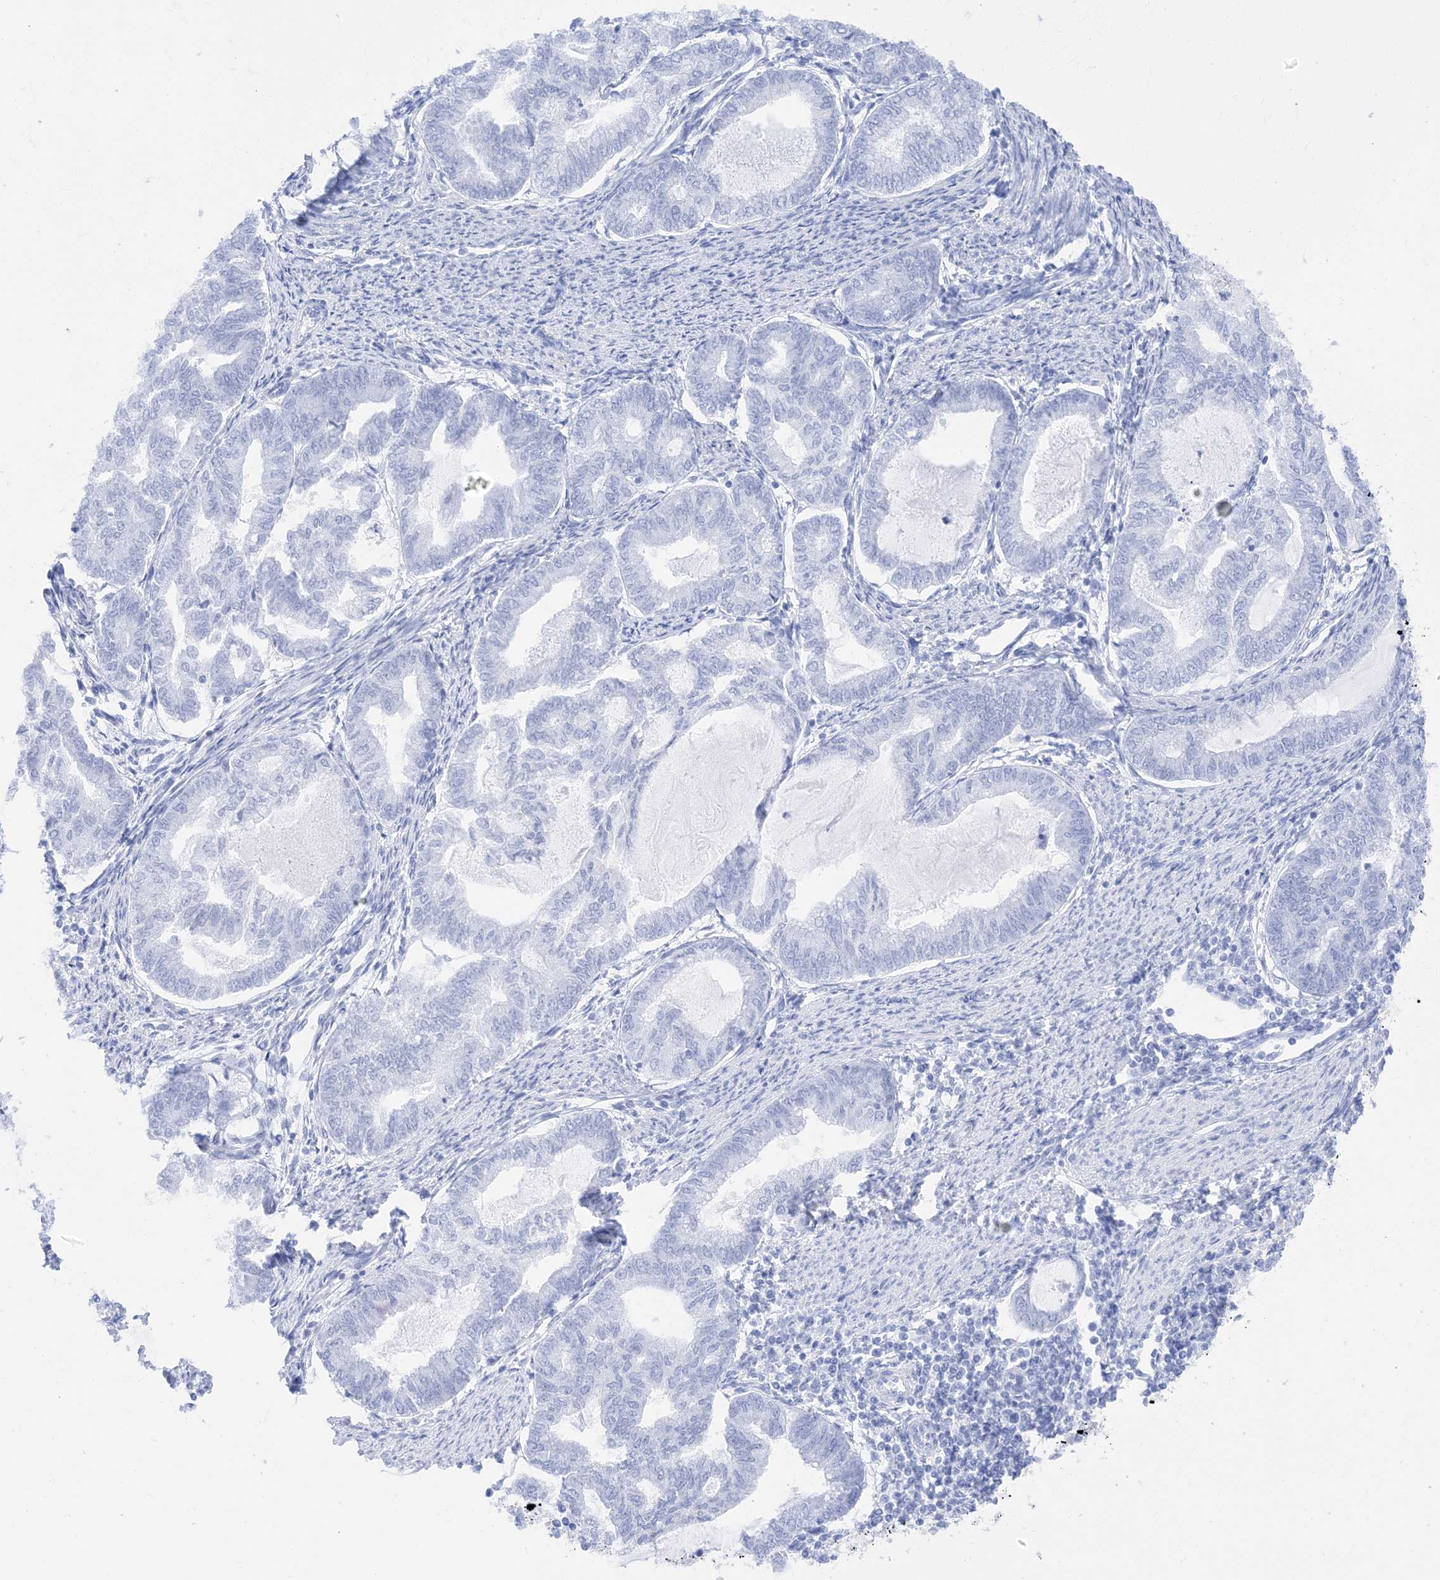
{"staining": {"intensity": "negative", "quantity": "none", "location": "none"}, "tissue": "endometrial cancer", "cell_type": "Tumor cells", "image_type": "cancer", "snomed": [{"axis": "morphology", "description": "Adenocarcinoma, NOS"}, {"axis": "topography", "description": "Endometrium"}], "caption": "Immunohistochemical staining of endometrial cancer (adenocarcinoma) exhibits no significant expression in tumor cells. Nuclei are stained in blue.", "gene": "MUC17", "patient": {"sex": "female", "age": 79}}